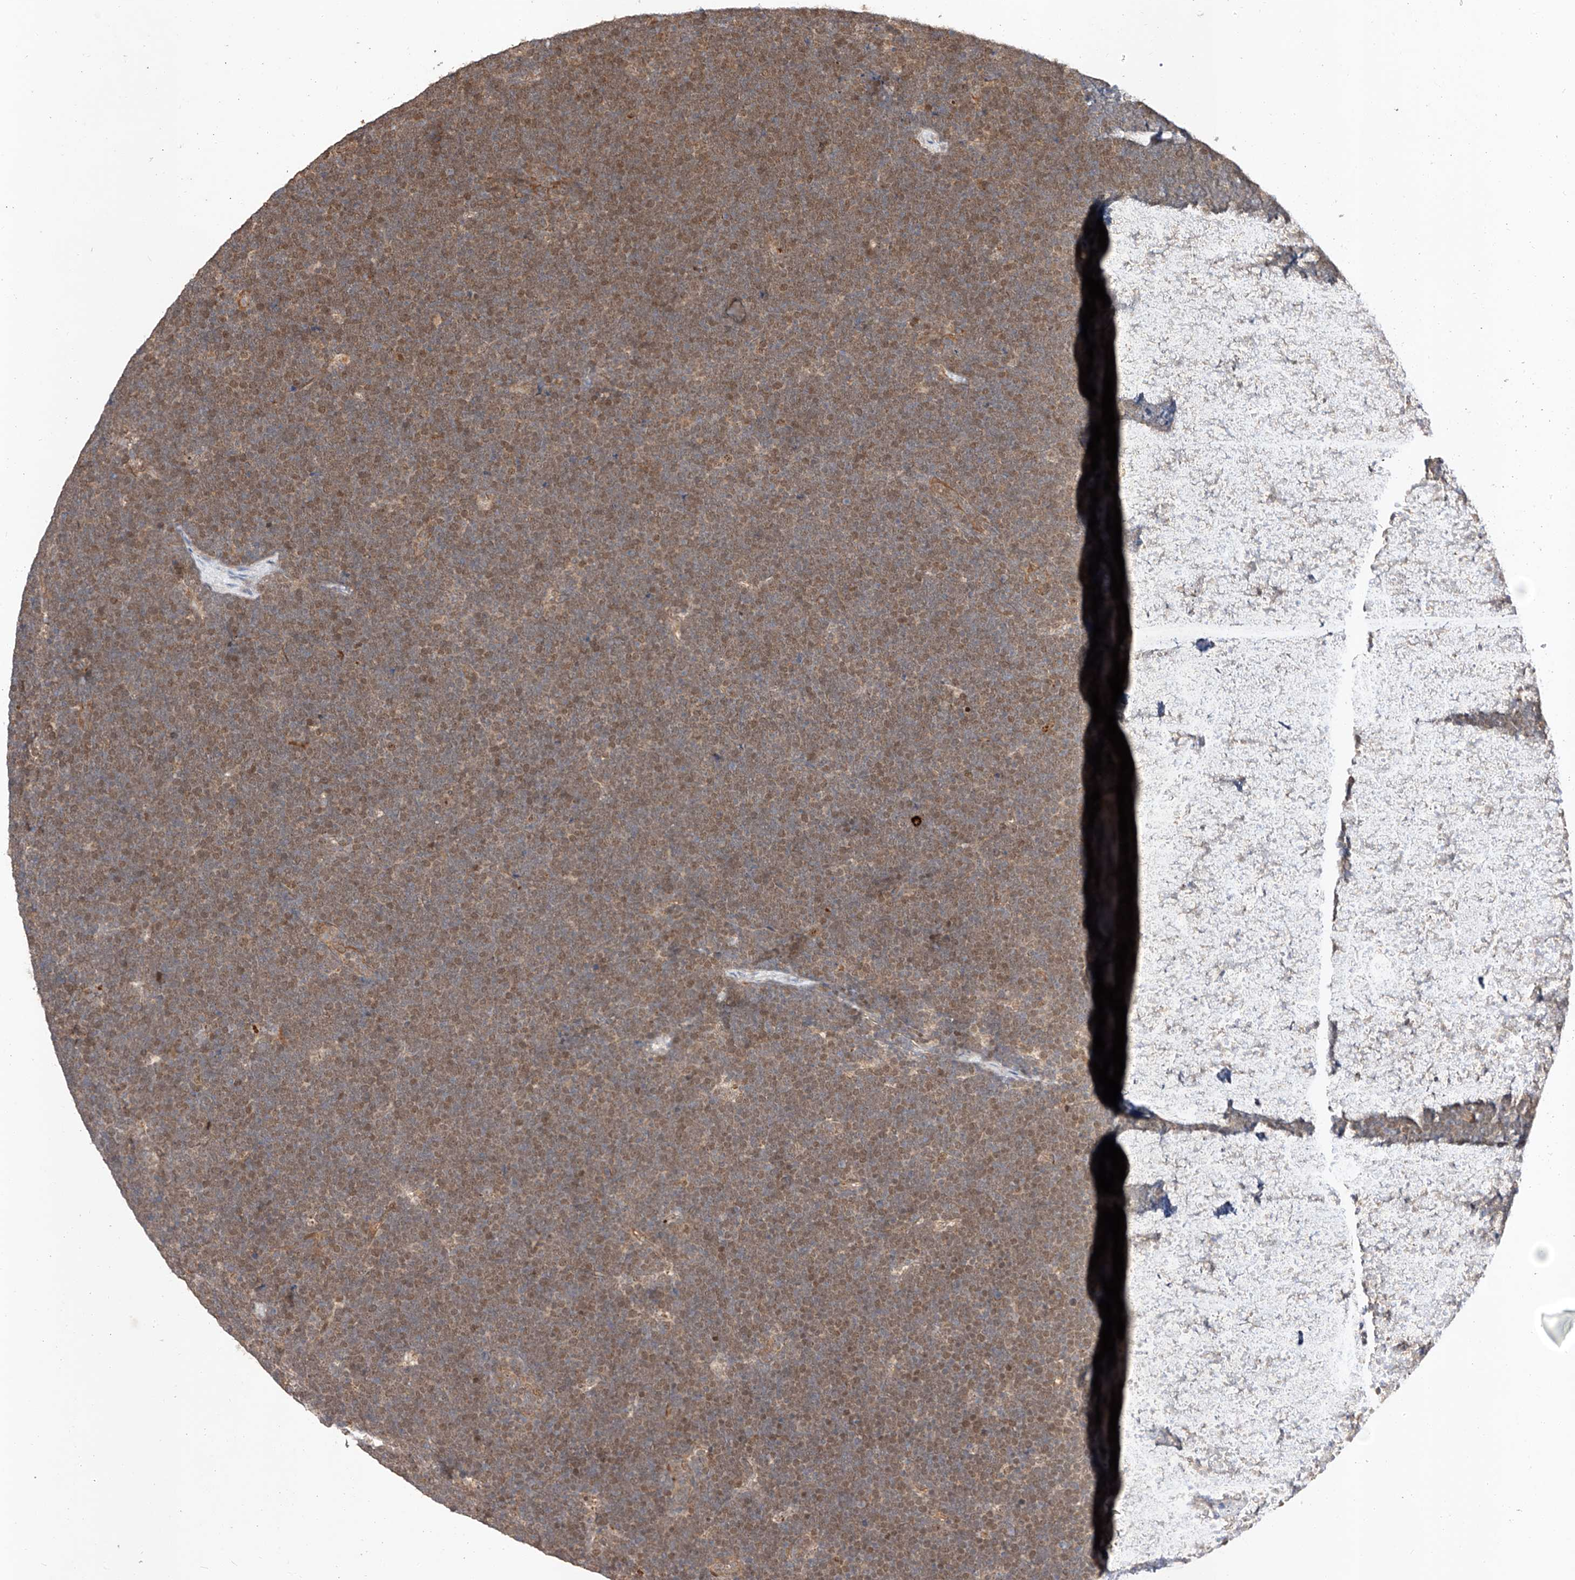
{"staining": {"intensity": "moderate", "quantity": "25%-75%", "location": "nuclear"}, "tissue": "lymphoma", "cell_type": "Tumor cells", "image_type": "cancer", "snomed": [{"axis": "morphology", "description": "Malignant lymphoma, non-Hodgkin's type, High grade"}, {"axis": "topography", "description": "Lymph node"}], "caption": "A brown stain highlights moderate nuclear positivity of a protein in lymphoma tumor cells. Nuclei are stained in blue.", "gene": "RAB23", "patient": {"sex": "male", "age": 13}}